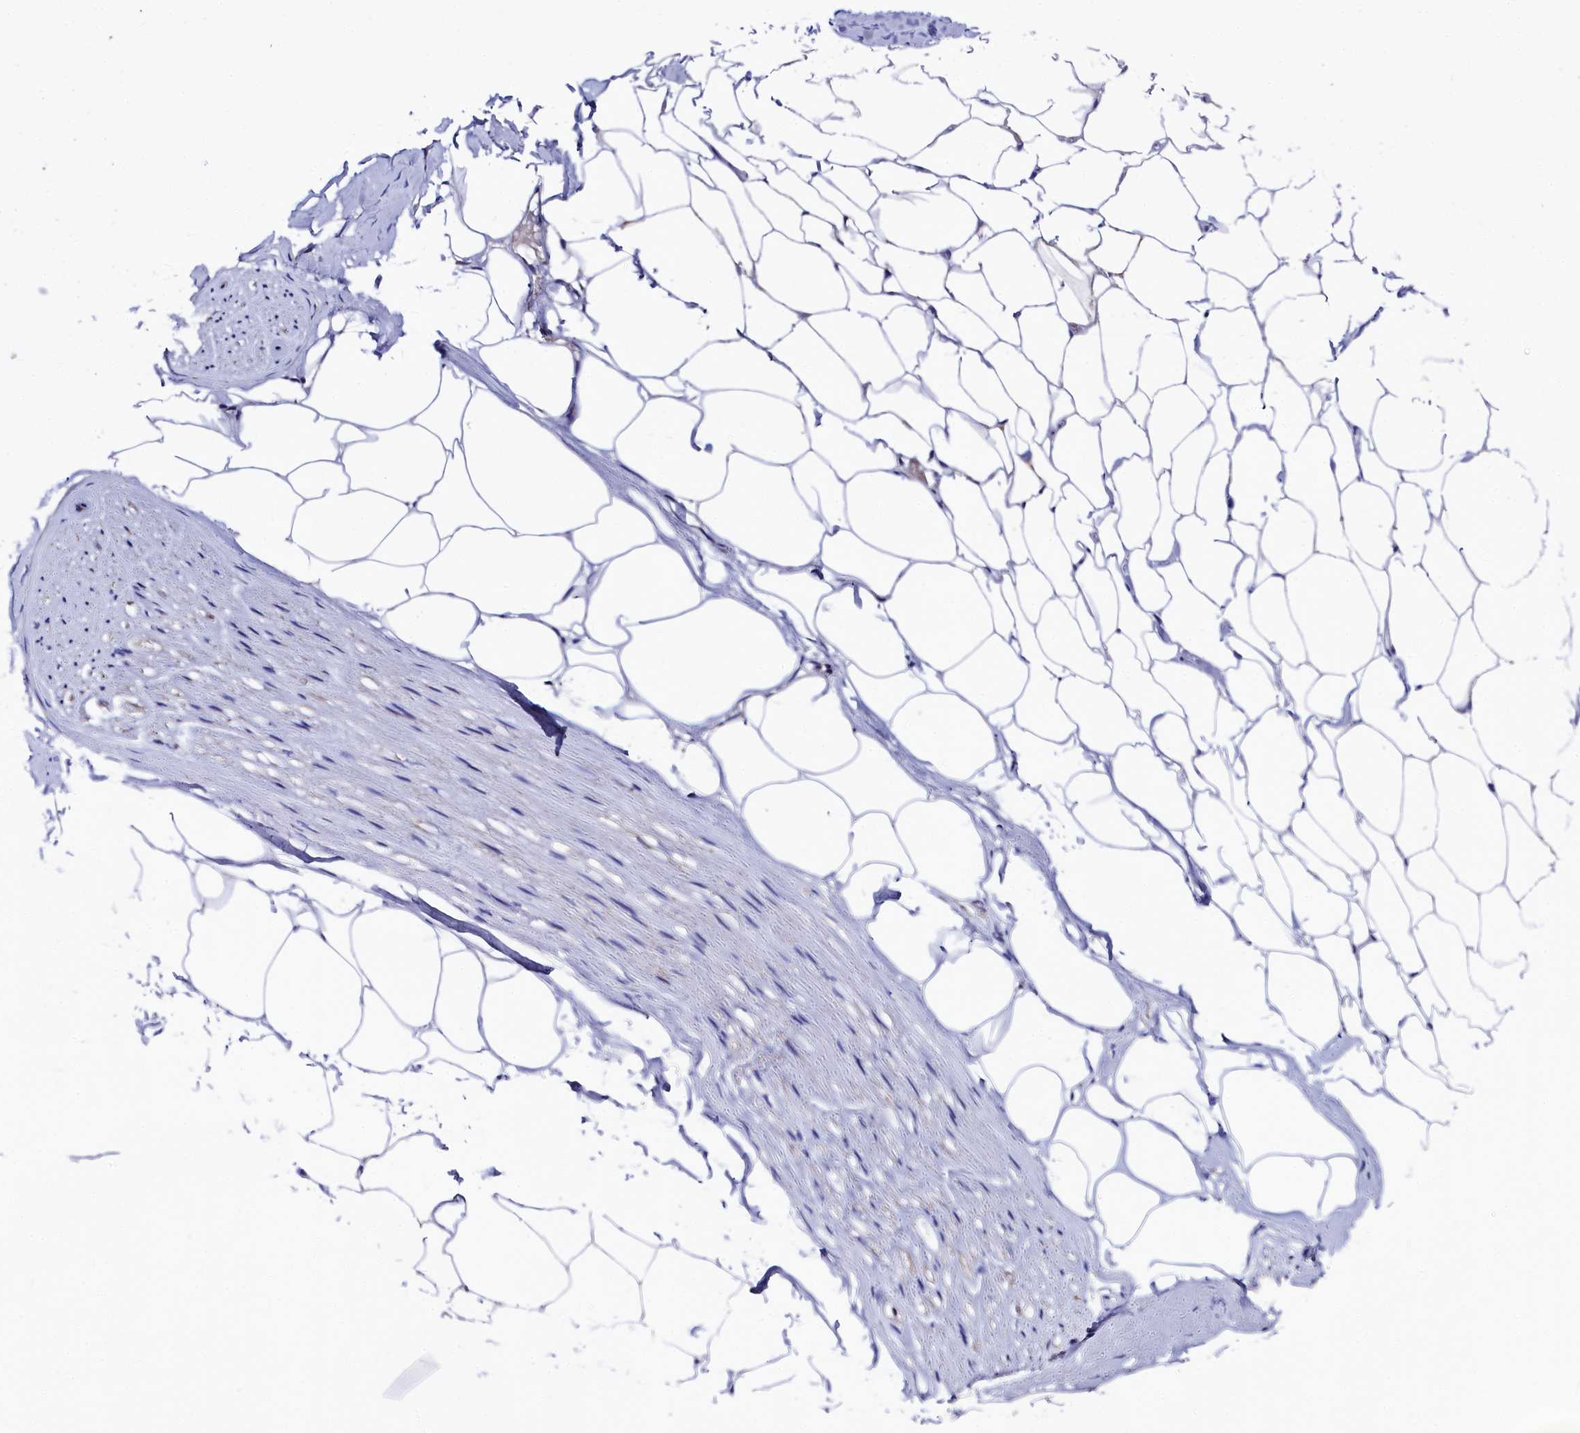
{"staining": {"intensity": "negative", "quantity": "none", "location": "none"}, "tissue": "adipose tissue", "cell_type": "Adipocytes", "image_type": "normal", "snomed": [{"axis": "morphology", "description": "Normal tissue, NOS"}, {"axis": "morphology", "description": "Adenocarcinoma, Low grade"}, {"axis": "topography", "description": "Prostate"}, {"axis": "topography", "description": "Peripheral nerve tissue"}], "caption": "This is an IHC image of normal human adipose tissue. There is no positivity in adipocytes.", "gene": "MMAB", "patient": {"sex": "male", "age": 63}}